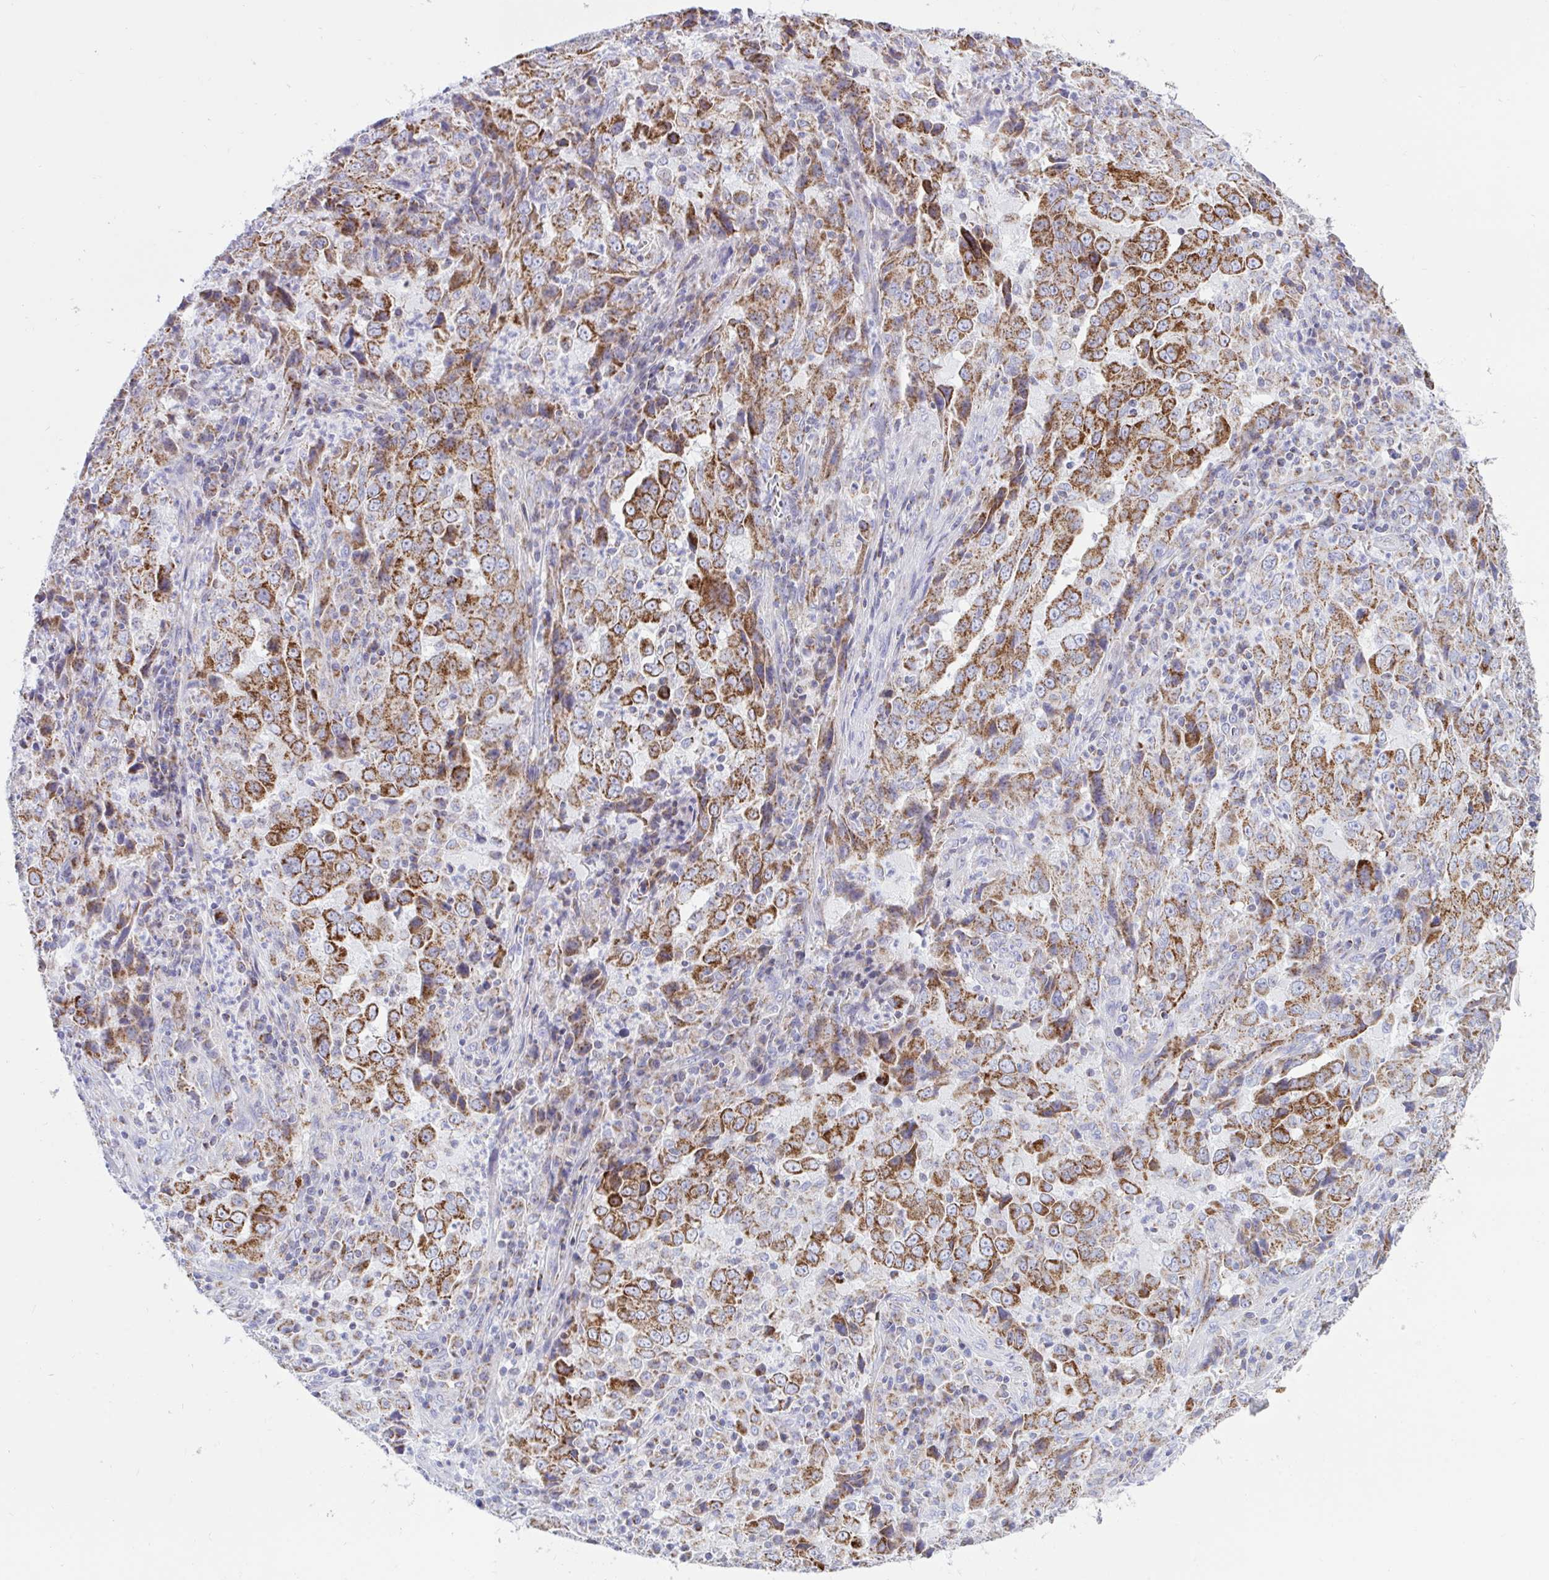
{"staining": {"intensity": "moderate", "quantity": ">75%", "location": "cytoplasmic/membranous"}, "tissue": "lung cancer", "cell_type": "Tumor cells", "image_type": "cancer", "snomed": [{"axis": "morphology", "description": "Adenocarcinoma, NOS"}, {"axis": "topography", "description": "Lung"}], "caption": "Immunohistochemical staining of human lung adenocarcinoma exhibits medium levels of moderate cytoplasmic/membranous positivity in about >75% of tumor cells.", "gene": "HSPE1", "patient": {"sex": "male", "age": 67}}